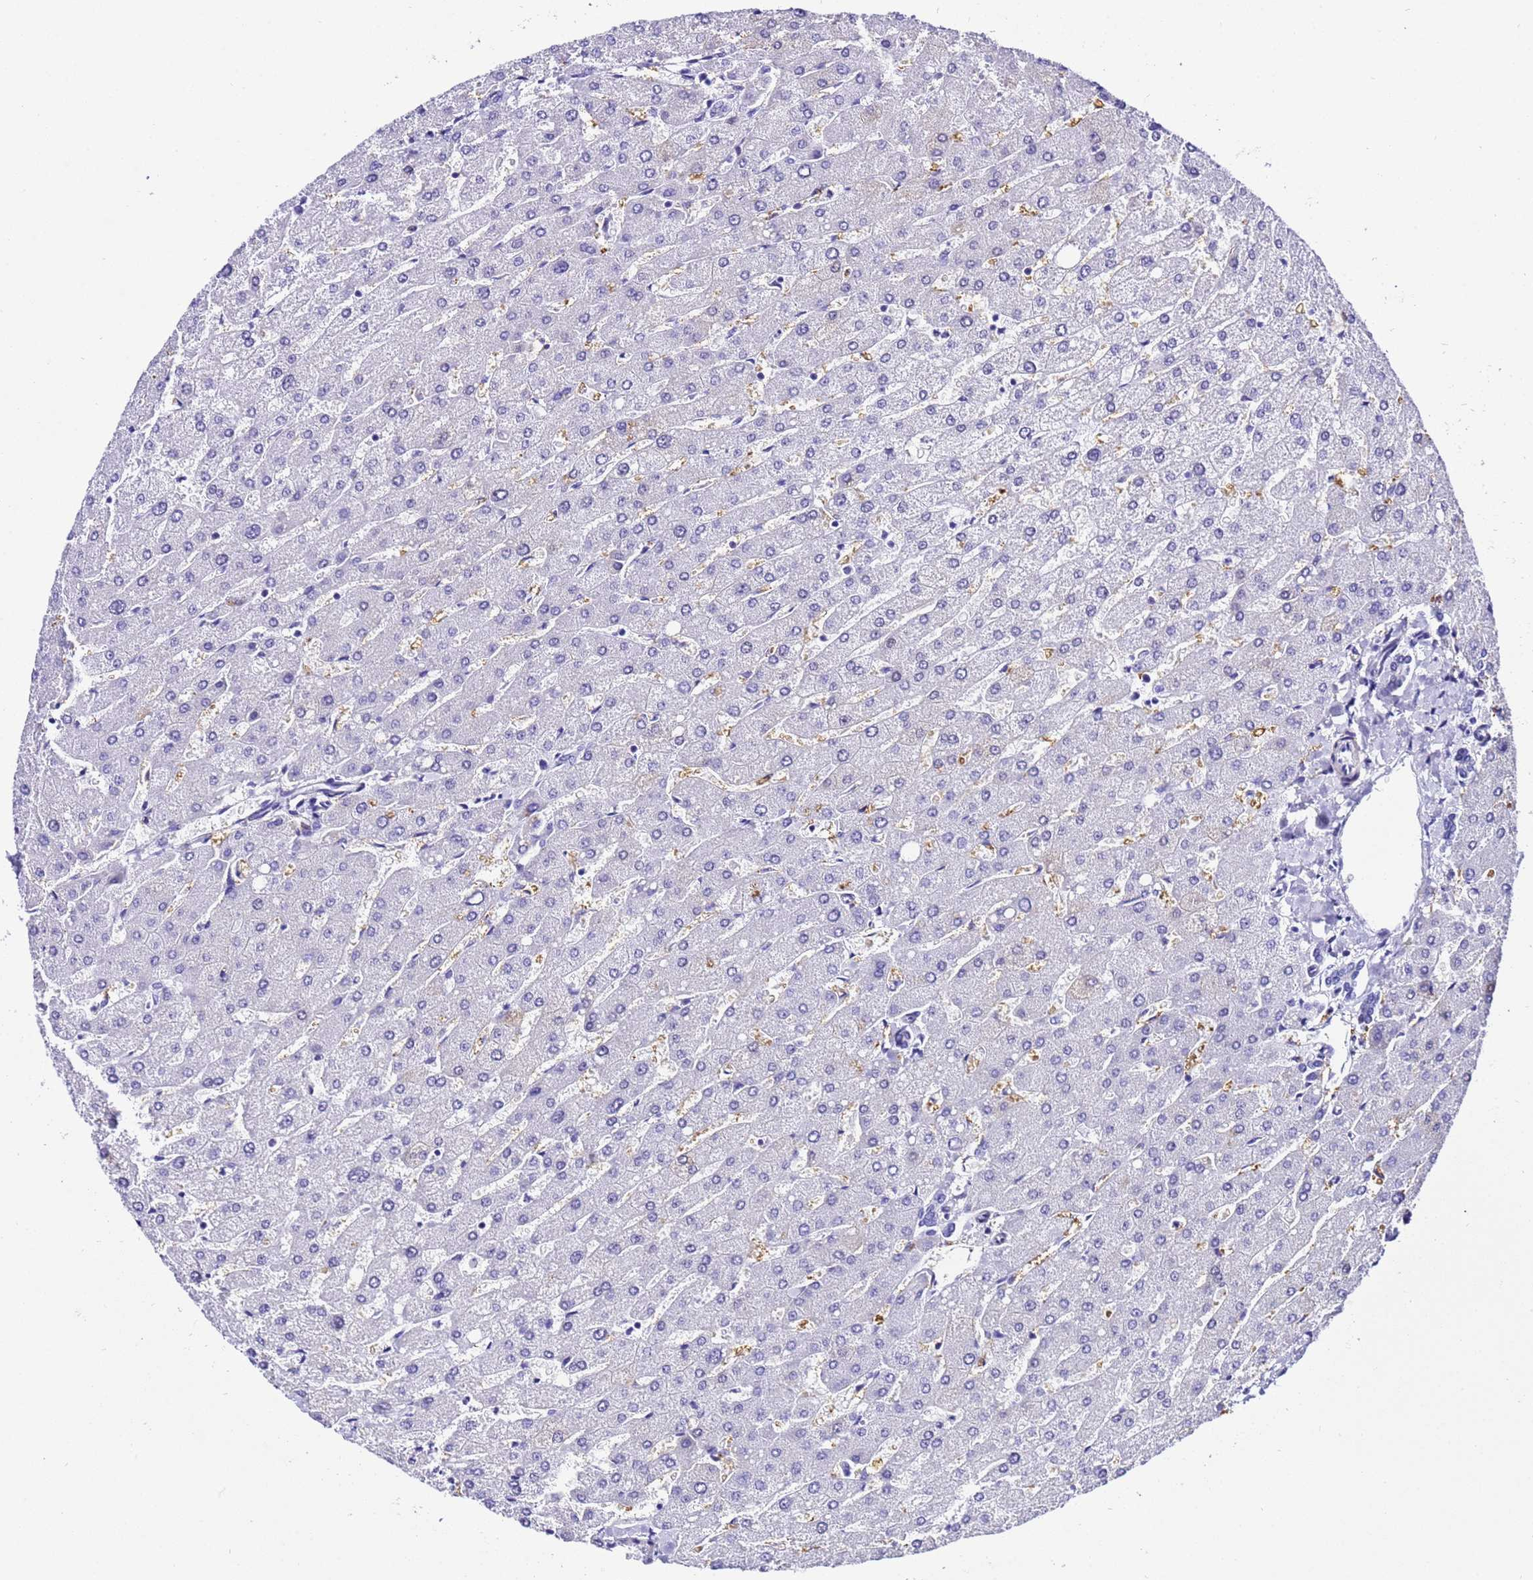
{"staining": {"intensity": "negative", "quantity": "none", "location": "none"}, "tissue": "liver", "cell_type": "Cholangiocytes", "image_type": "normal", "snomed": [{"axis": "morphology", "description": "Normal tissue, NOS"}, {"axis": "topography", "description": "Liver"}], "caption": "Immunohistochemistry (IHC) micrograph of benign liver stained for a protein (brown), which exhibits no positivity in cholangiocytes. The staining was performed using DAB to visualize the protein expression in brown, while the nuclei were stained in blue with hematoxylin (Magnification: 20x).", "gene": "ZNF417", "patient": {"sex": "male", "age": 55}}